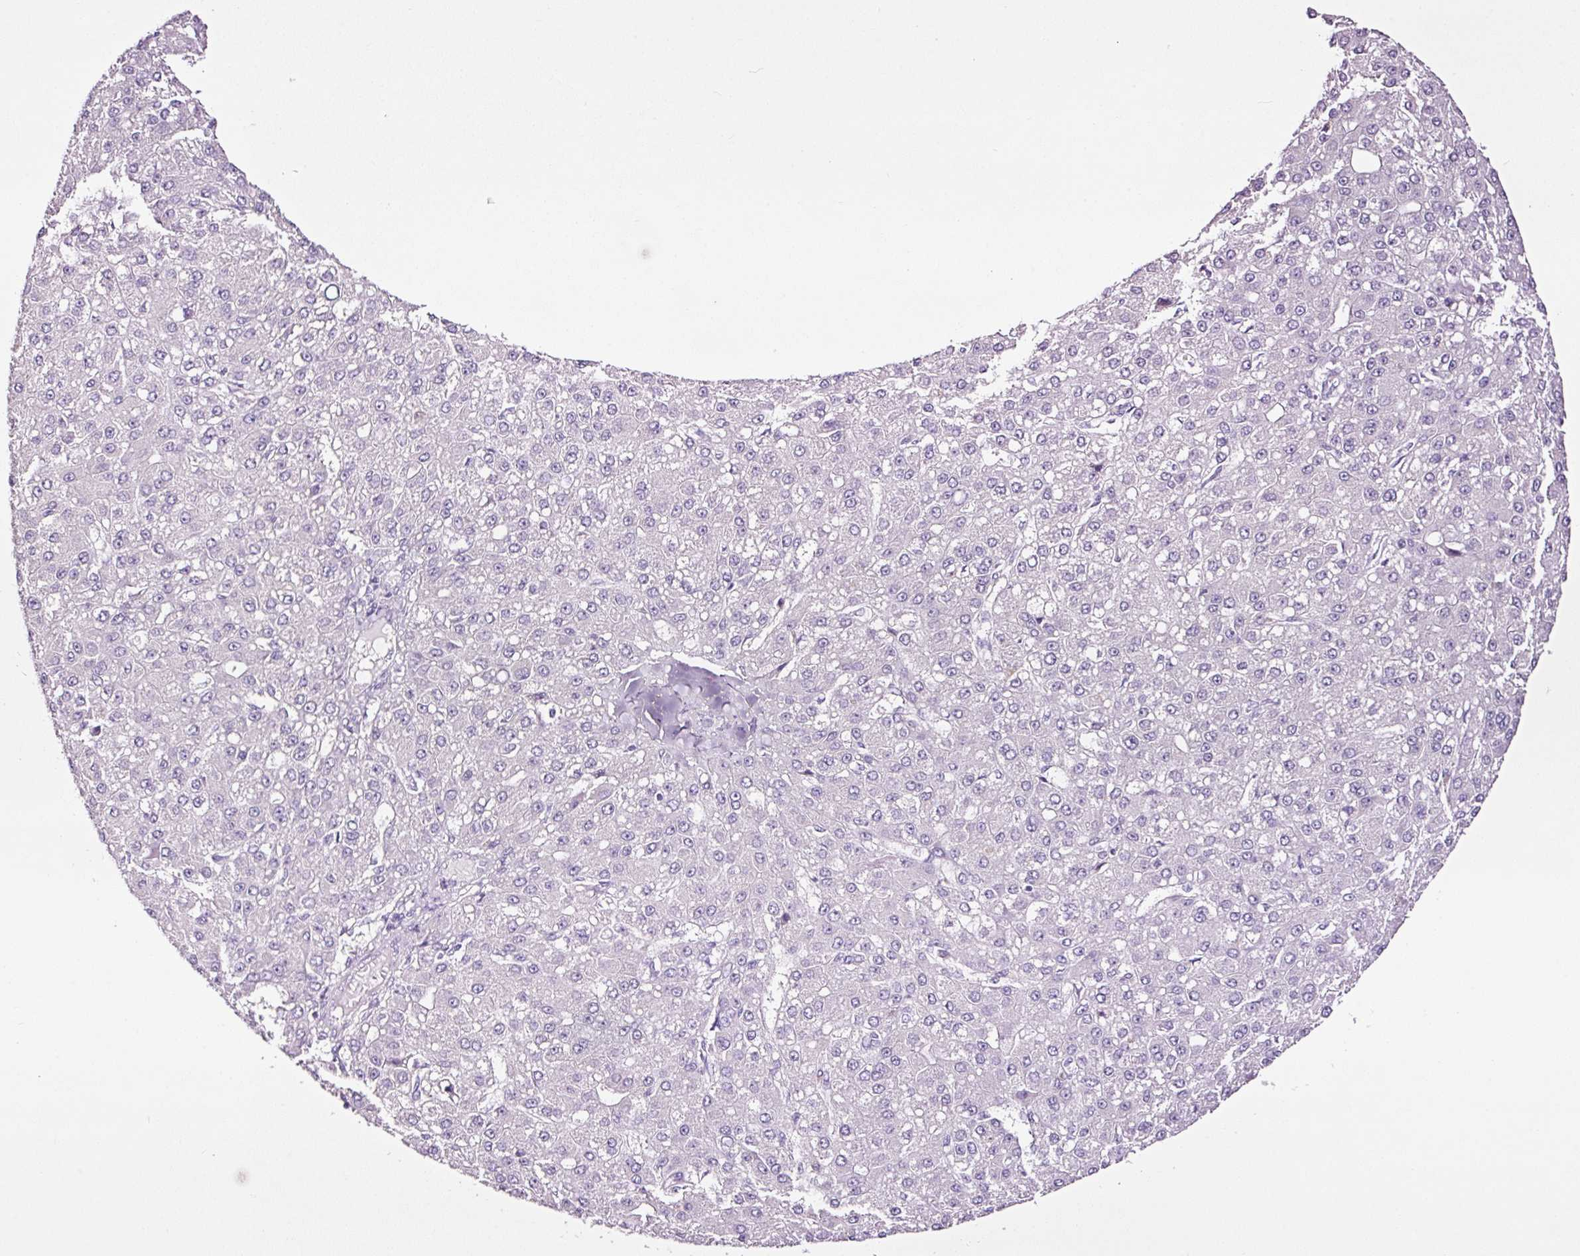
{"staining": {"intensity": "negative", "quantity": "none", "location": "none"}, "tissue": "liver cancer", "cell_type": "Tumor cells", "image_type": "cancer", "snomed": [{"axis": "morphology", "description": "Carcinoma, Hepatocellular, NOS"}, {"axis": "topography", "description": "Liver"}], "caption": "The image demonstrates no significant positivity in tumor cells of hepatocellular carcinoma (liver).", "gene": "PAM", "patient": {"sex": "male", "age": 67}}